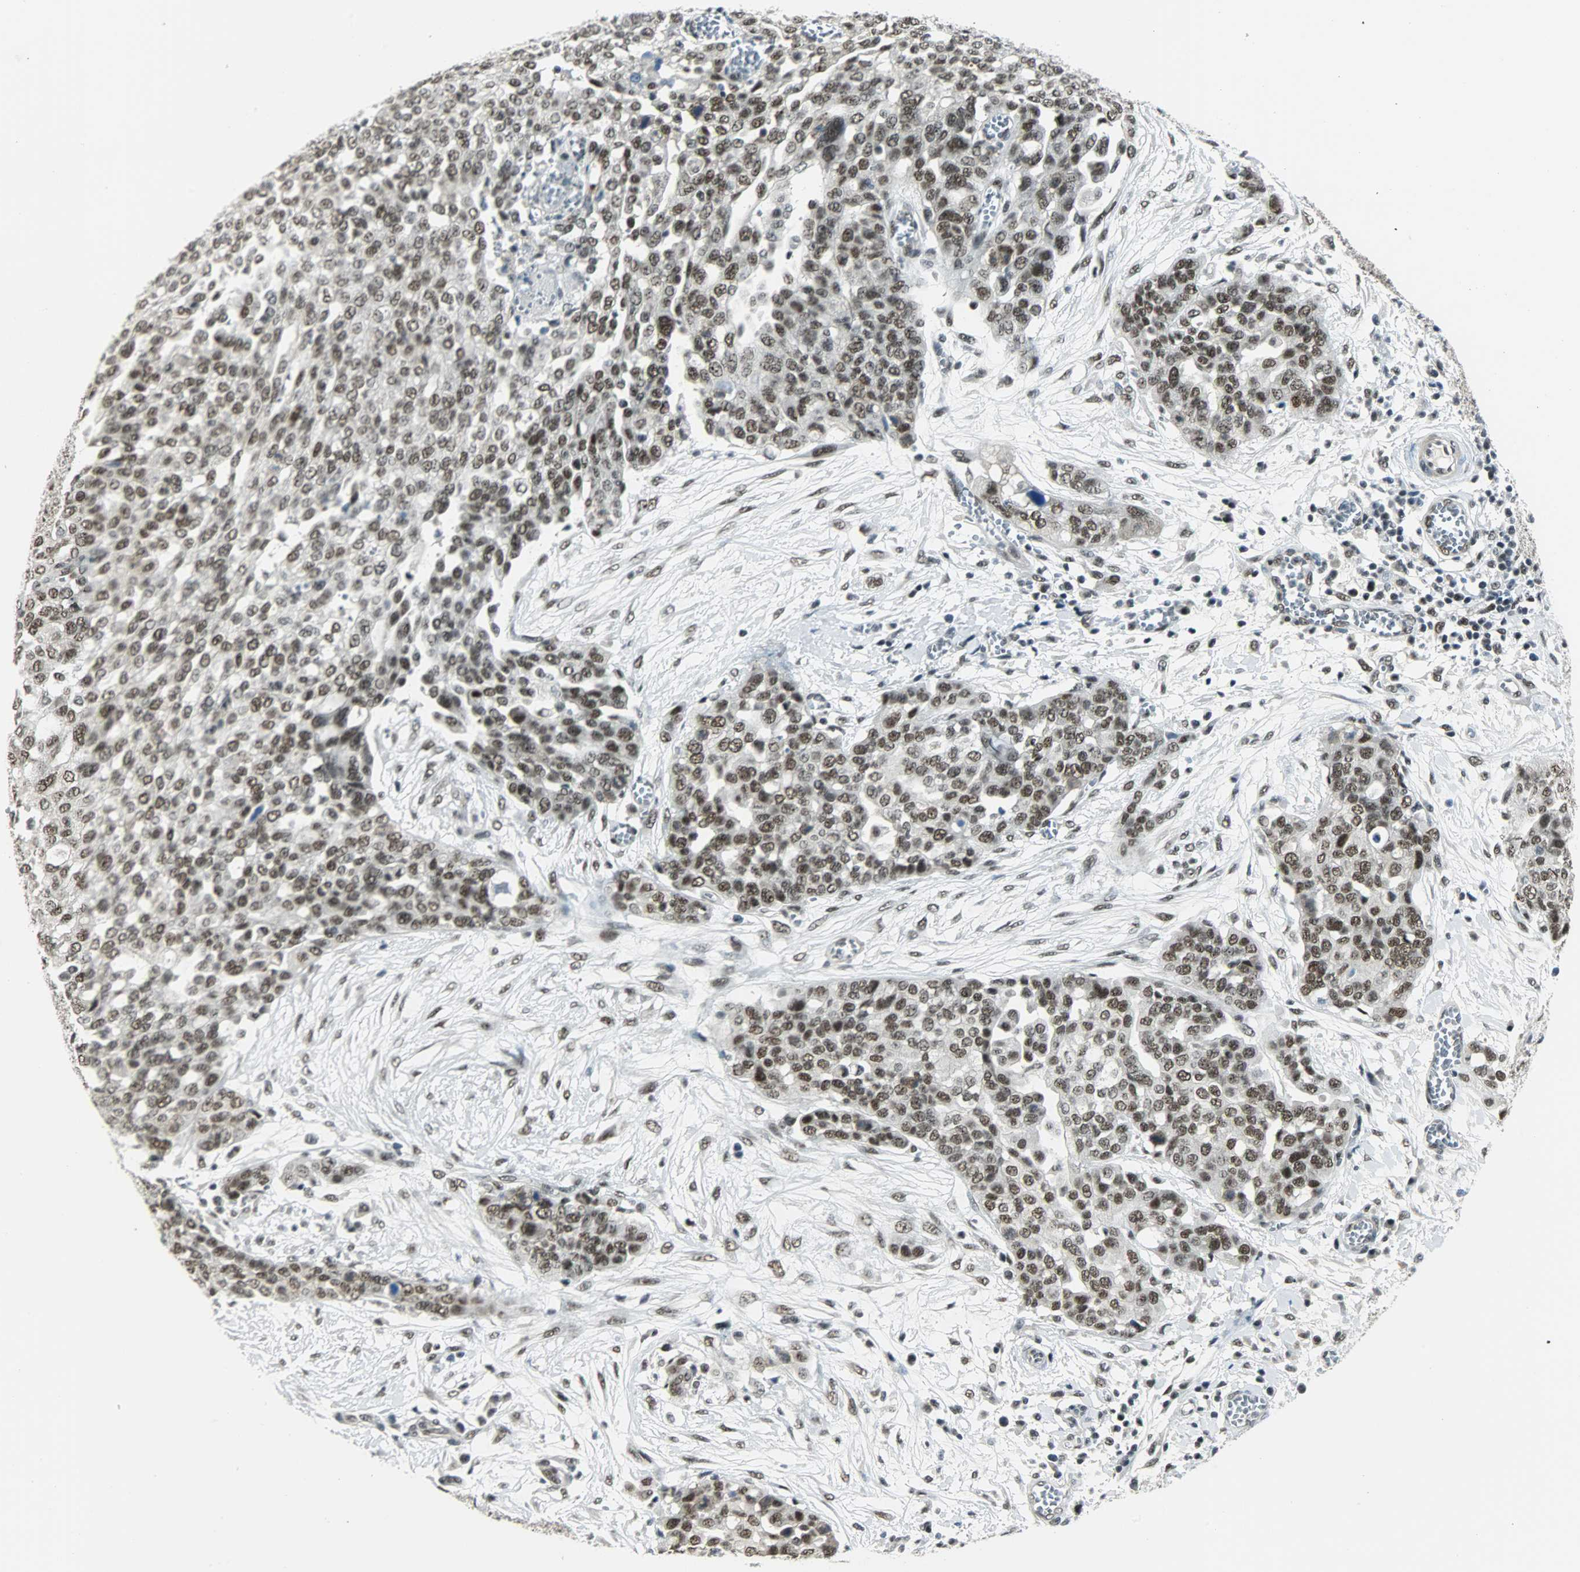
{"staining": {"intensity": "moderate", "quantity": ">75%", "location": "nuclear"}, "tissue": "ovarian cancer", "cell_type": "Tumor cells", "image_type": "cancer", "snomed": [{"axis": "morphology", "description": "Cystadenocarcinoma, serous, NOS"}, {"axis": "topography", "description": "Soft tissue"}, {"axis": "topography", "description": "Ovary"}], "caption": "Tumor cells show moderate nuclear staining in about >75% of cells in ovarian cancer (serous cystadenocarcinoma). (DAB (3,3'-diaminobenzidine) = brown stain, brightfield microscopy at high magnification).", "gene": "SUGP1", "patient": {"sex": "female", "age": 57}}